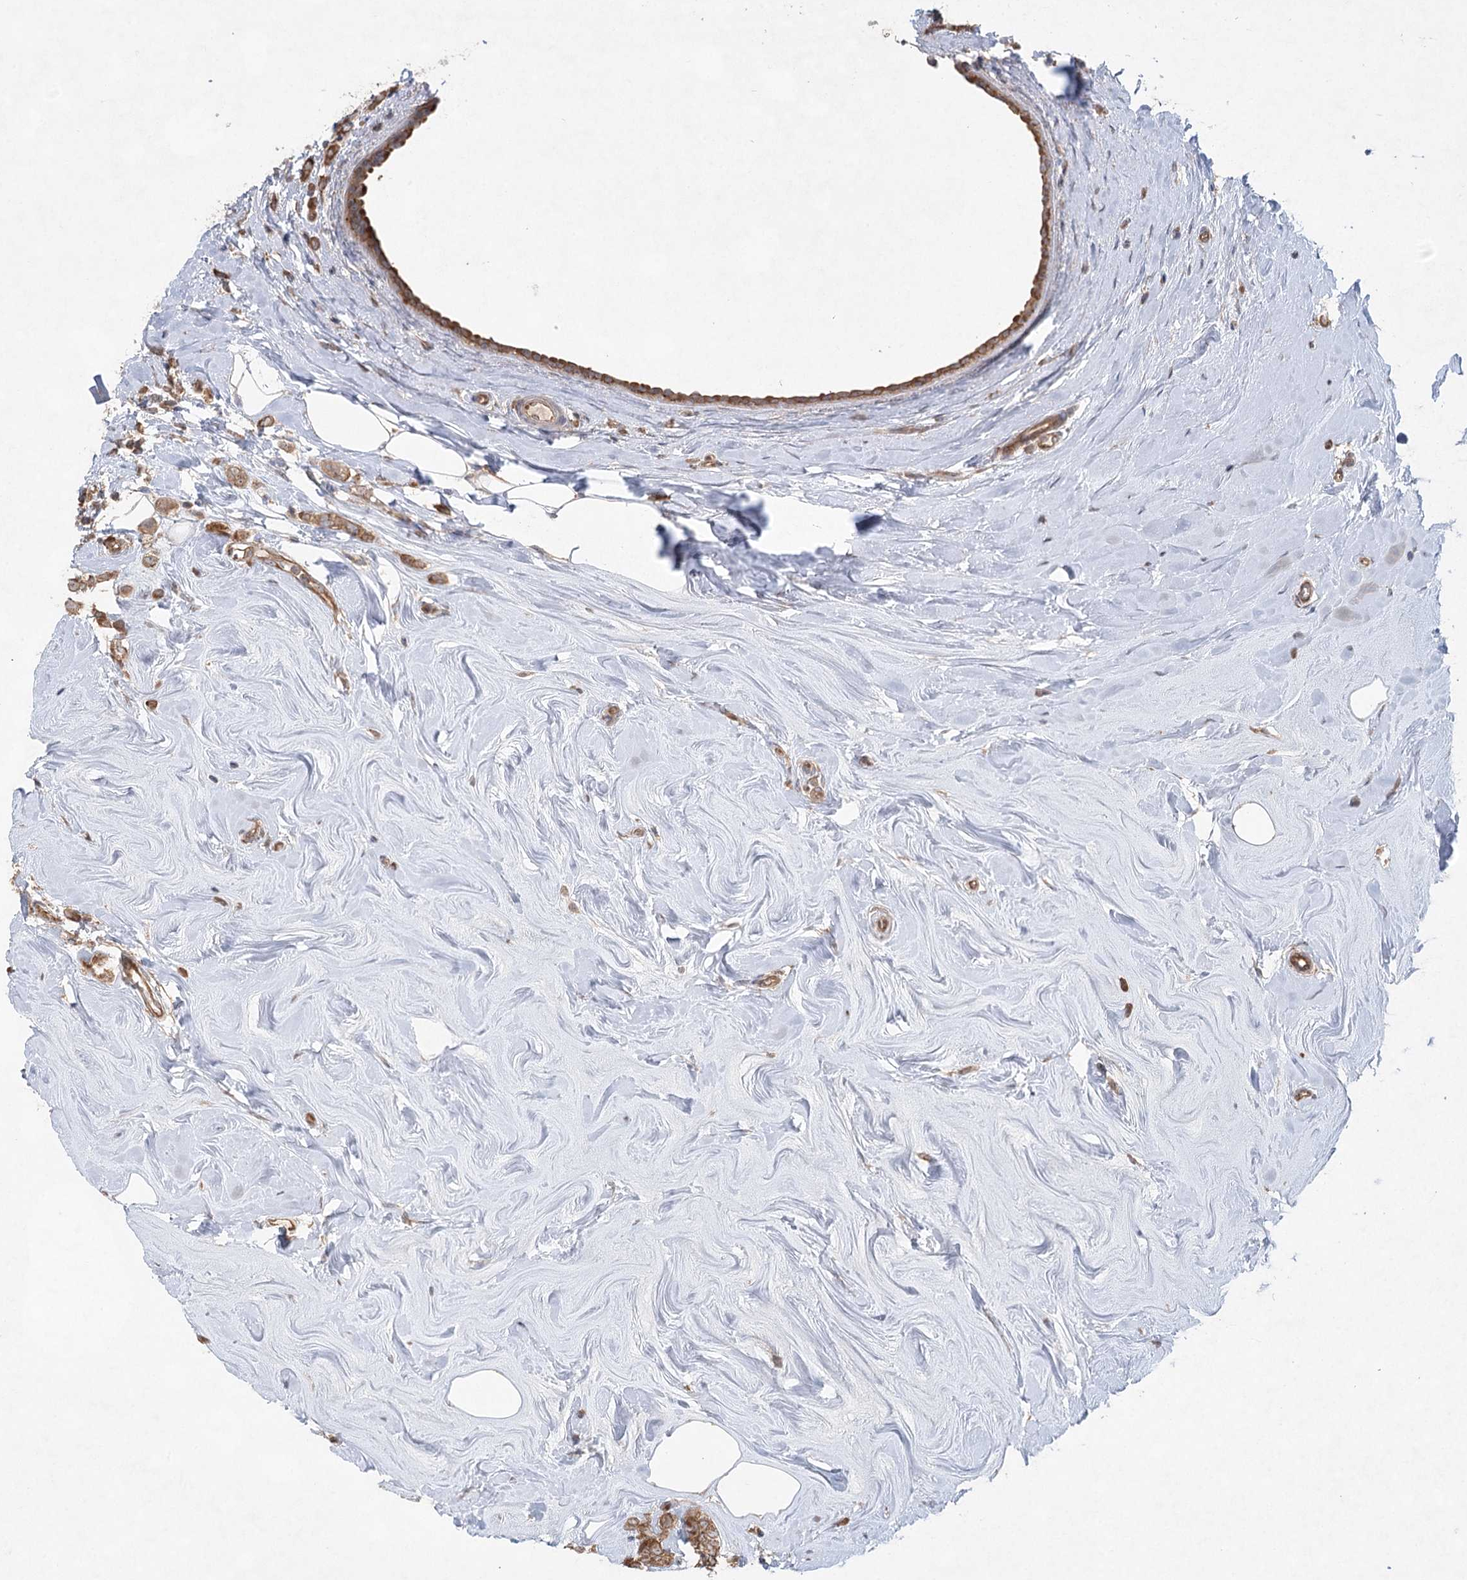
{"staining": {"intensity": "moderate", "quantity": ">75%", "location": "cytoplasmic/membranous"}, "tissue": "breast cancer", "cell_type": "Tumor cells", "image_type": "cancer", "snomed": [{"axis": "morphology", "description": "Lobular carcinoma"}, {"axis": "topography", "description": "Breast"}], "caption": "A brown stain shows moderate cytoplasmic/membranous staining of a protein in breast lobular carcinoma tumor cells.", "gene": "EIF3A", "patient": {"sex": "female", "age": 47}}